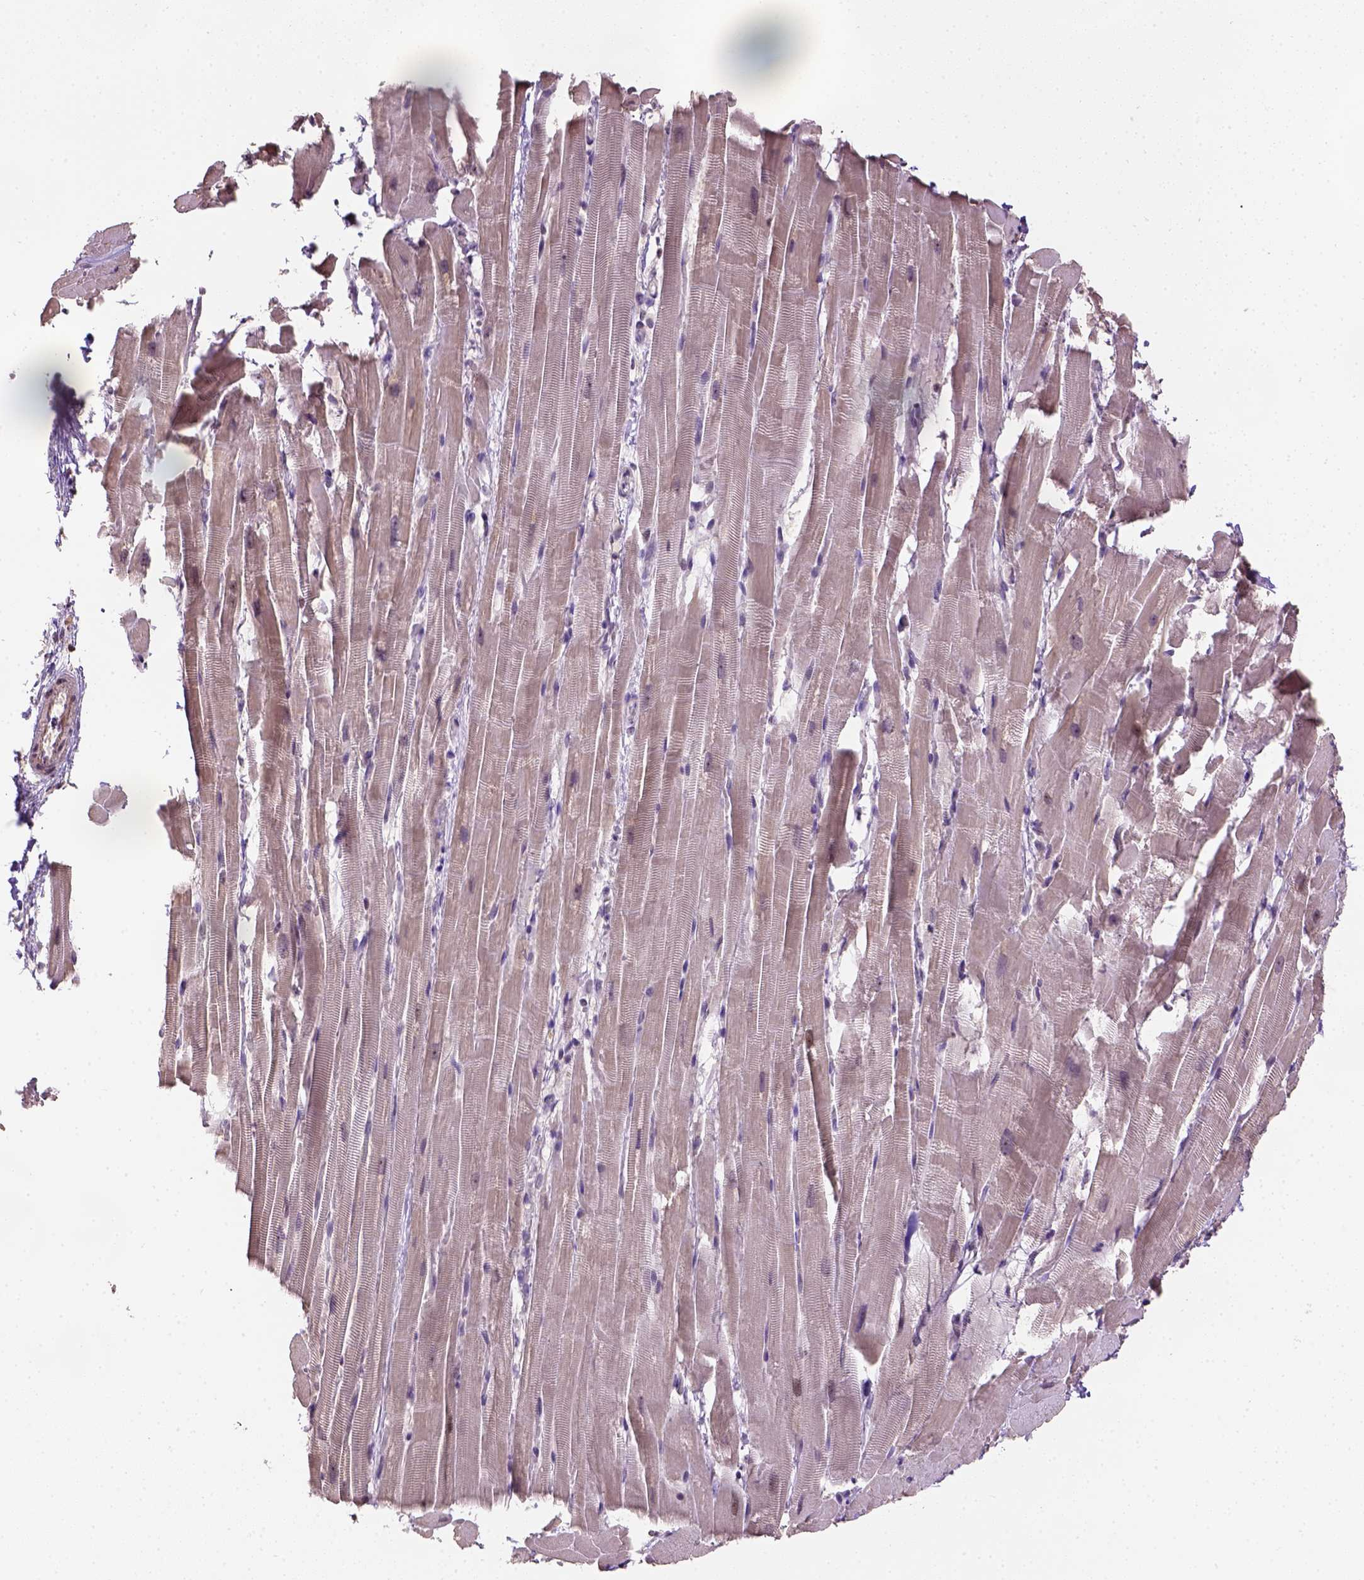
{"staining": {"intensity": "negative", "quantity": "none", "location": "none"}, "tissue": "heart muscle", "cell_type": "Cardiomyocytes", "image_type": "normal", "snomed": [{"axis": "morphology", "description": "Normal tissue, NOS"}, {"axis": "topography", "description": "Heart"}], "caption": "Cardiomyocytes are negative for brown protein staining in benign heart muscle. Brightfield microscopy of immunohistochemistry stained with DAB (3,3'-diaminobenzidine) (brown) and hematoxylin (blue), captured at high magnification.", "gene": "DDX50", "patient": {"sex": "male", "age": 37}}